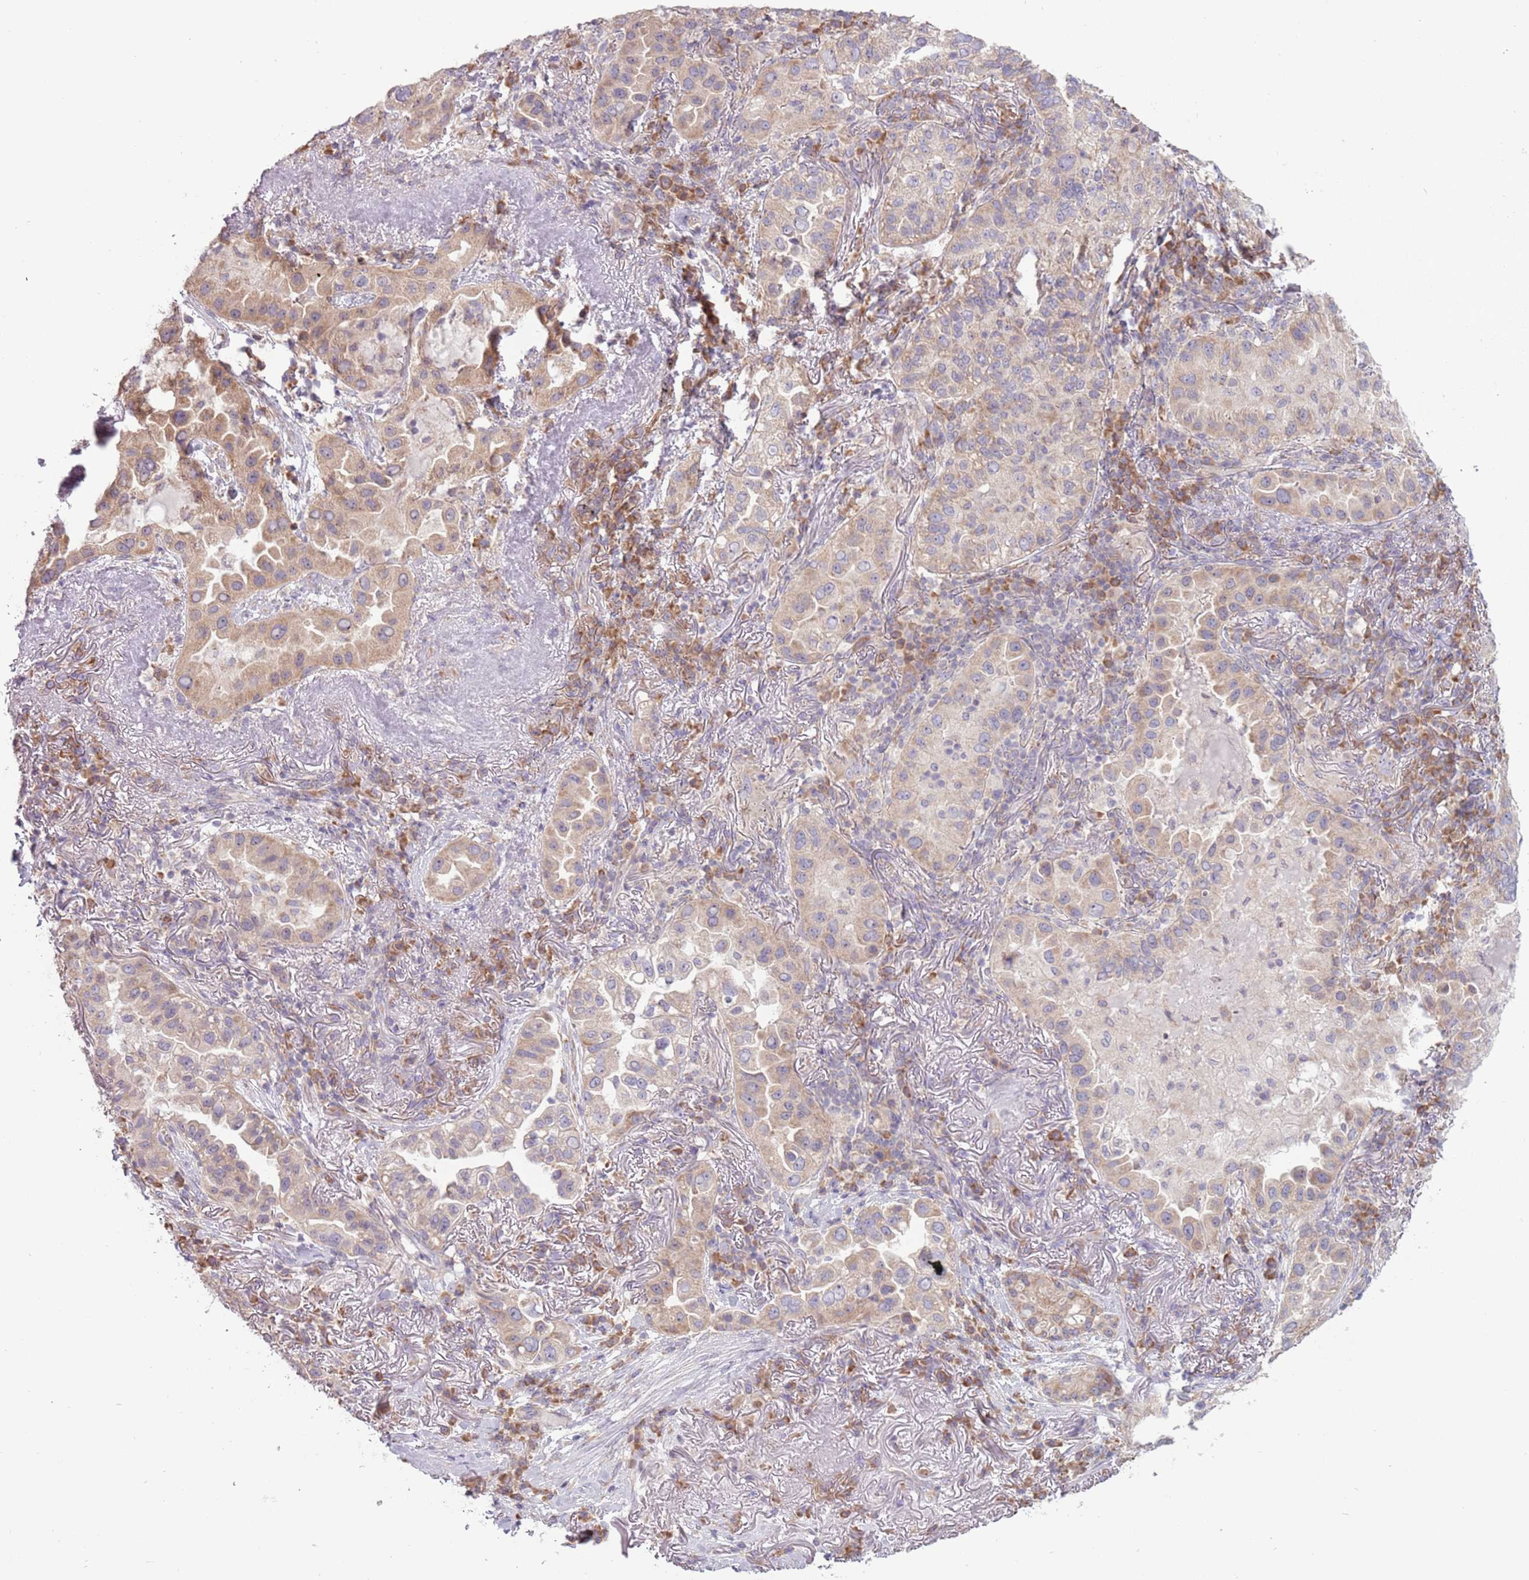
{"staining": {"intensity": "weak", "quantity": "25%-75%", "location": "cytoplasmic/membranous"}, "tissue": "lung cancer", "cell_type": "Tumor cells", "image_type": "cancer", "snomed": [{"axis": "morphology", "description": "Adenocarcinoma, NOS"}, {"axis": "topography", "description": "Lung"}], "caption": "This photomicrograph reveals lung cancer stained with immunohistochemistry to label a protein in brown. The cytoplasmic/membranous of tumor cells show weak positivity for the protein. Nuclei are counter-stained blue.", "gene": "RPL17-C18orf32", "patient": {"sex": "female", "age": 69}}